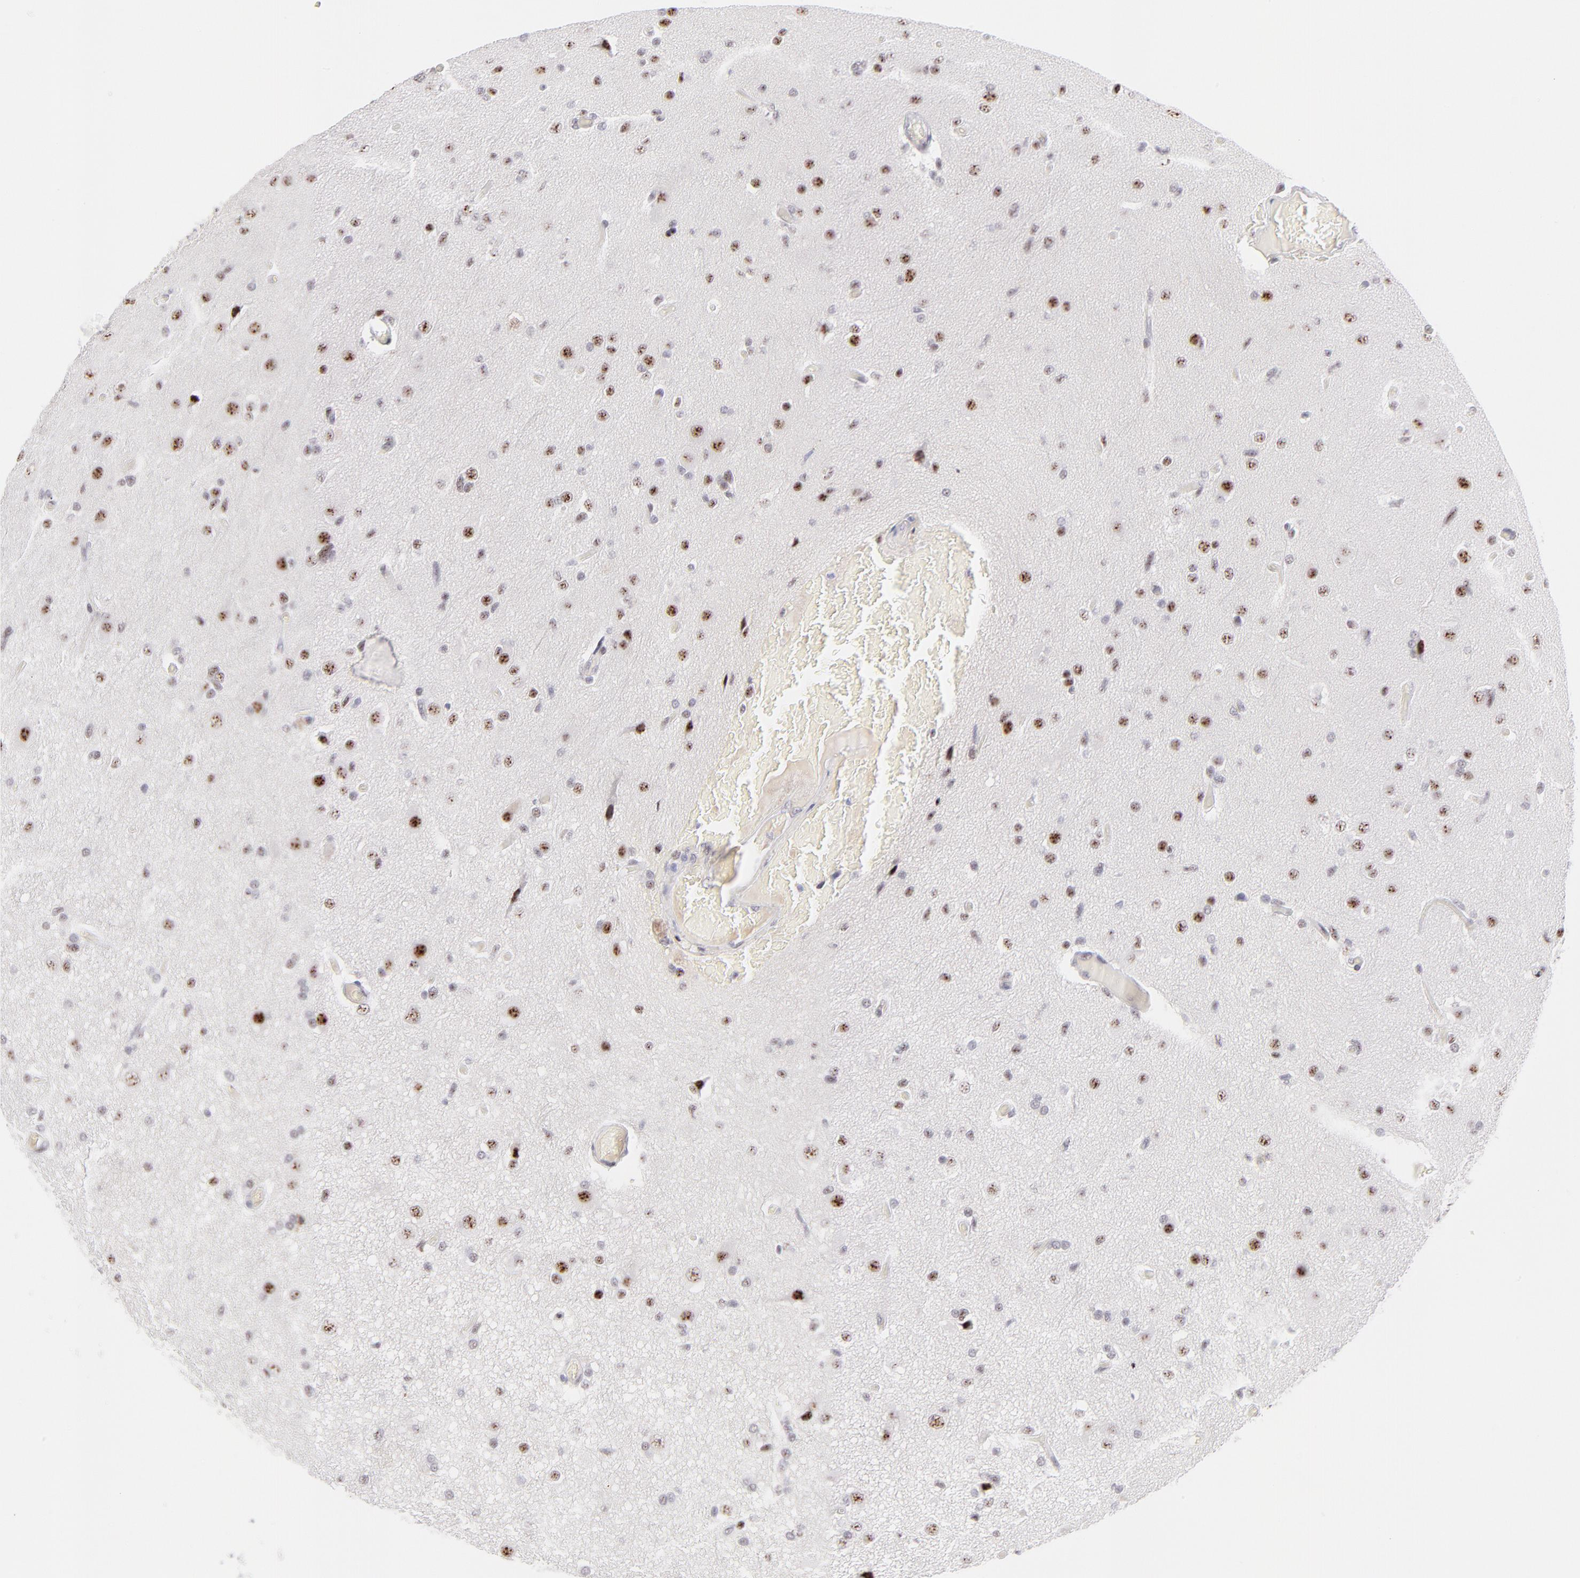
{"staining": {"intensity": "moderate", "quantity": ">75%", "location": "nuclear"}, "tissue": "glioma", "cell_type": "Tumor cells", "image_type": "cancer", "snomed": [{"axis": "morphology", "description": "Glioma, malignant, High grade"}, {"axis": "topography", "description": "Brain"}], "caption": "The histopathology image exhibits a brown stain indicating the presence of a protein in the nuclear of tumor cells in malignant high-grade glioma. (DAB = brown stain, brightfield microscopy at high magnification).", "gene": "CDC25C", "patient": {"sex": "male", "age": 33}}